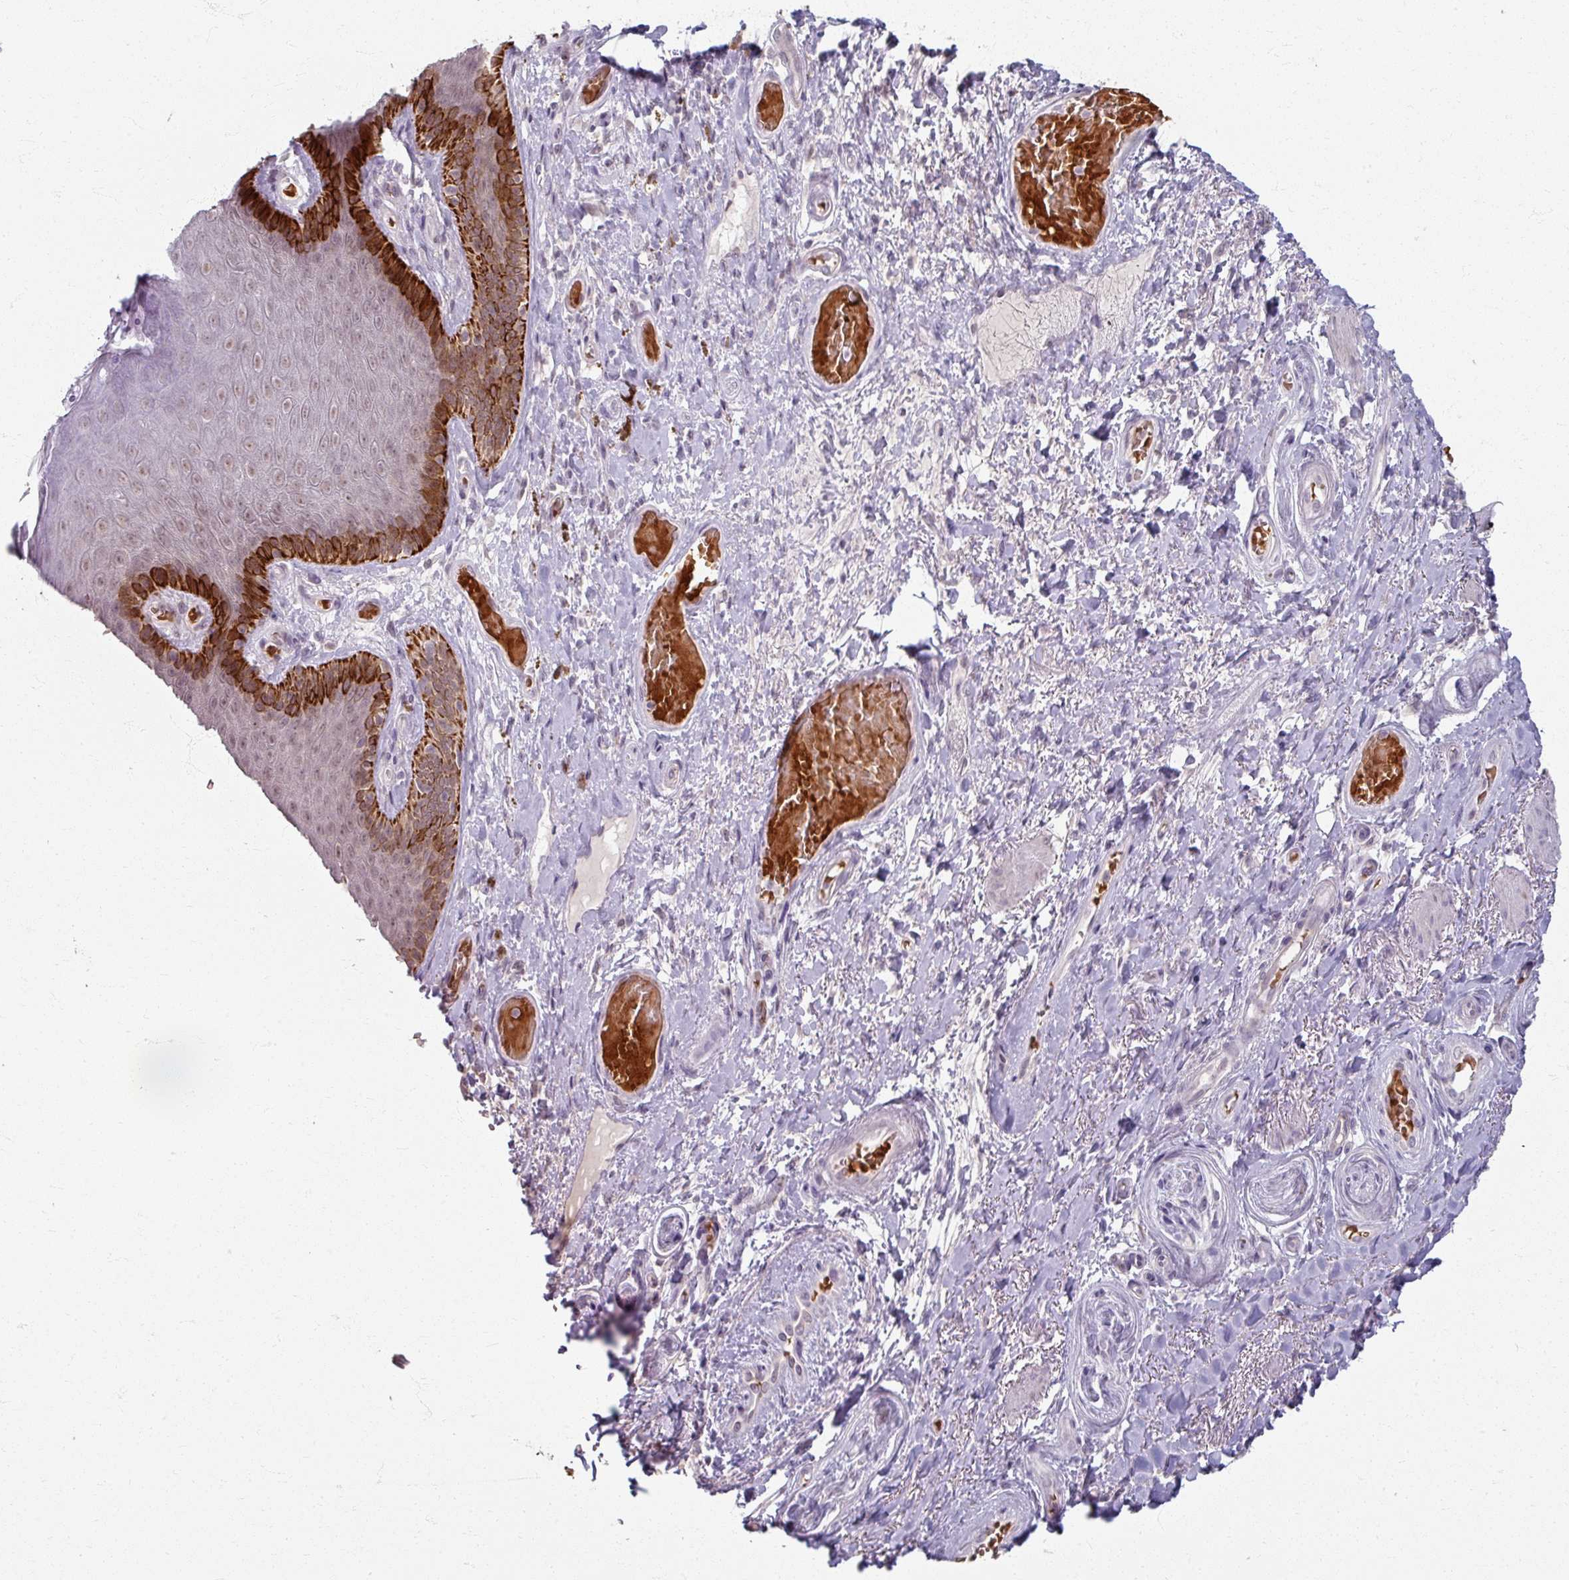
{"staining": {"intensity": "strong", "quantity": "25%-75%", "location": "cytoplasmic/membranous"}, "tissue": "skin", "cell_type": "Epidermal cells", "image_type": "normal", "snomed": [{"axis": "morphology", "description": "Normal tissue, NOS"}, {"axis": "topography", "description": "Anal"}, {"axis": "topography", "description": "Peripheral nerve tissue"}], "caption": "This histopathology image shows immunohistochemistry (IHC) staining of unremarkable human skin, with high strong cytoplasmic/membranous expression in about 25%-75% of epidermal cells.", "gene": "KMT5C", "patient": {"sex": "male", "age": 53}}